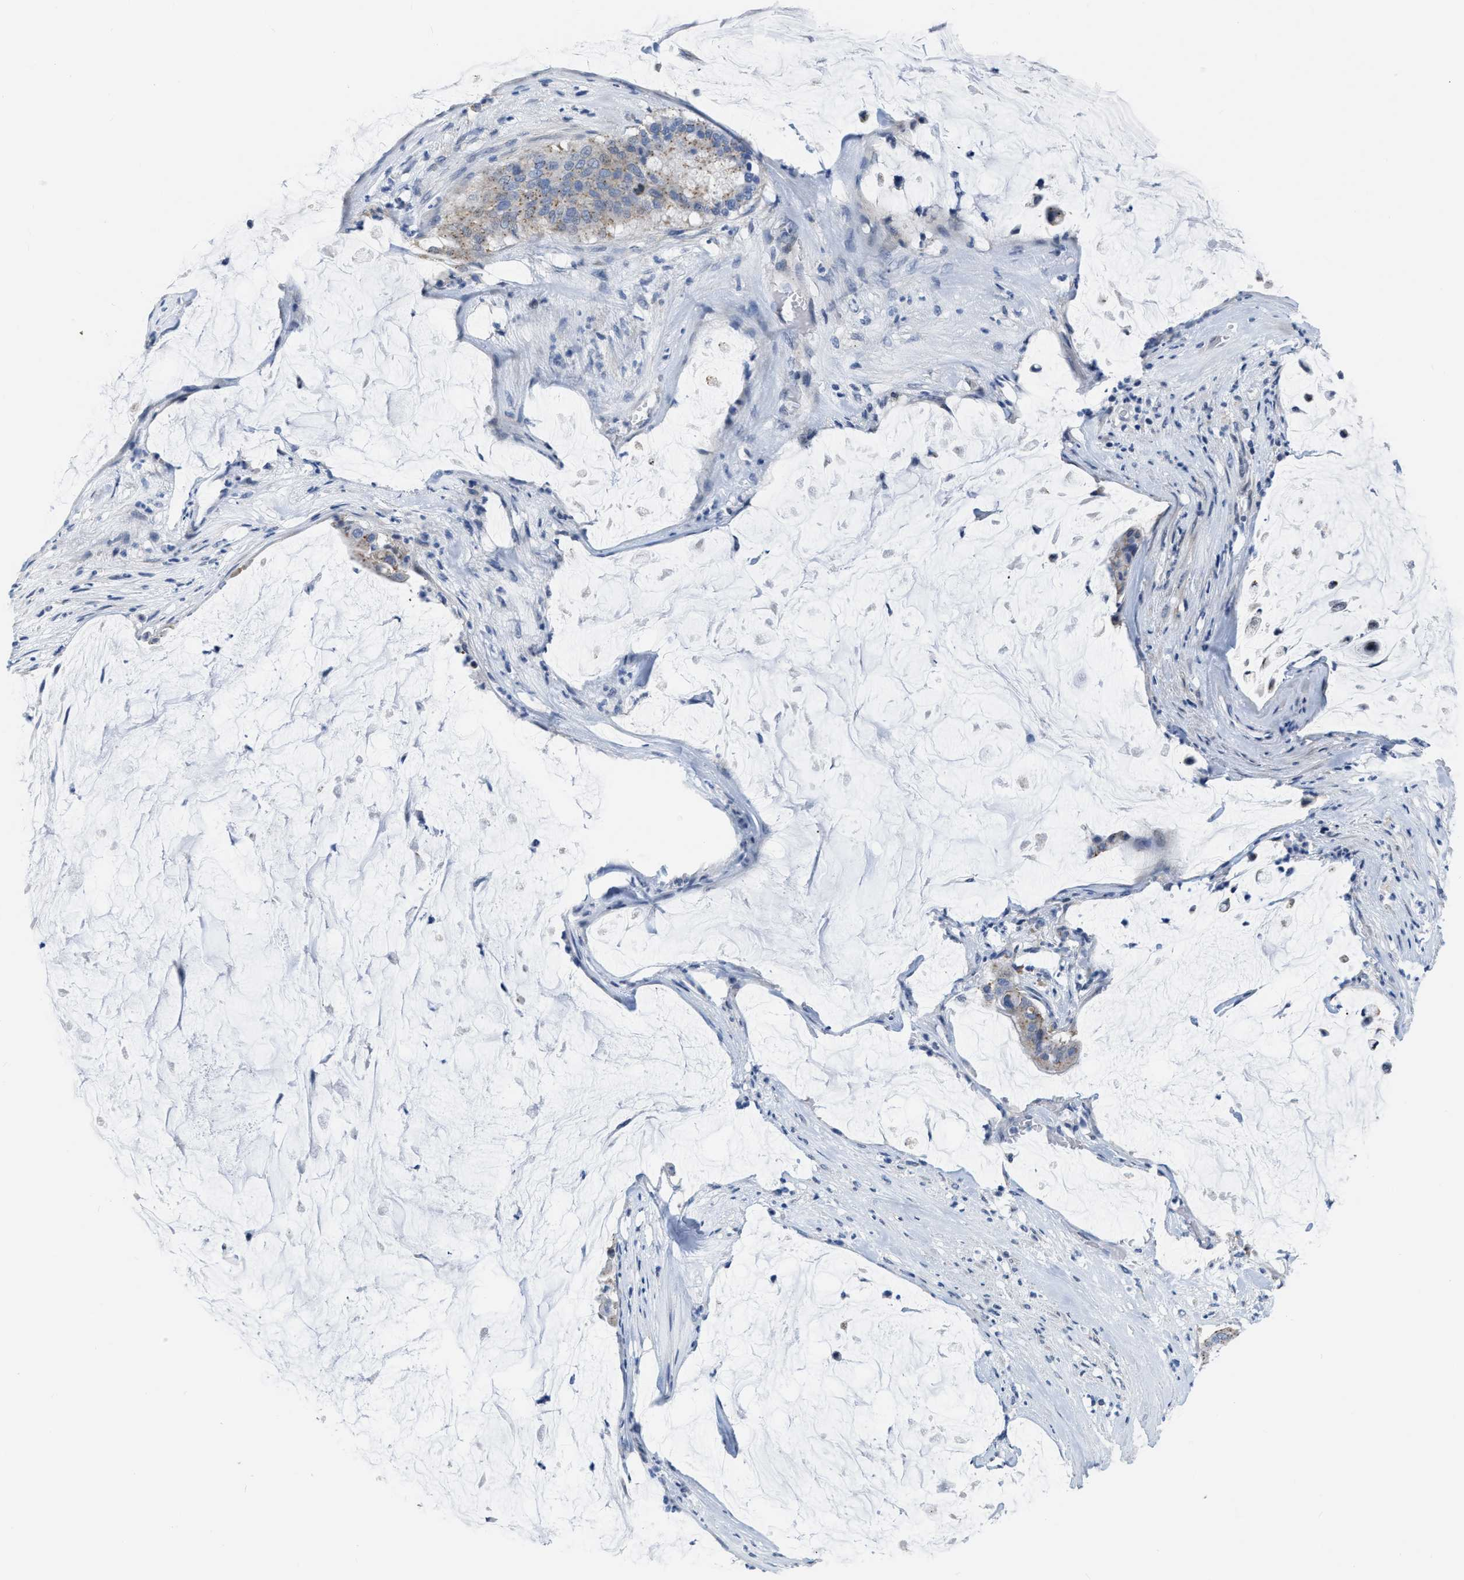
{"staining": {"intensity": "weak", "quantity": "25%-75%", "location": "cytoplasmic/membranous"}, "tissue": "pancreatic cancer", "cell_type": "Tumor cells", "image_type": "cancer", "snomed": [{"axis": "morphology", "description": "Adenocarcinoma, NOS"}, {"axis": "topography", "description": "Pancreas"}], "caption": "DAB immunohistochemical staining of human pancreatic adenocarcinoma demonstrates weak cytoplasmic/membranous protein positivity in approximately 25%-75% of tumor cells.", "gene": "CRYM", "patient": {"sex": "male", "age": 41}}